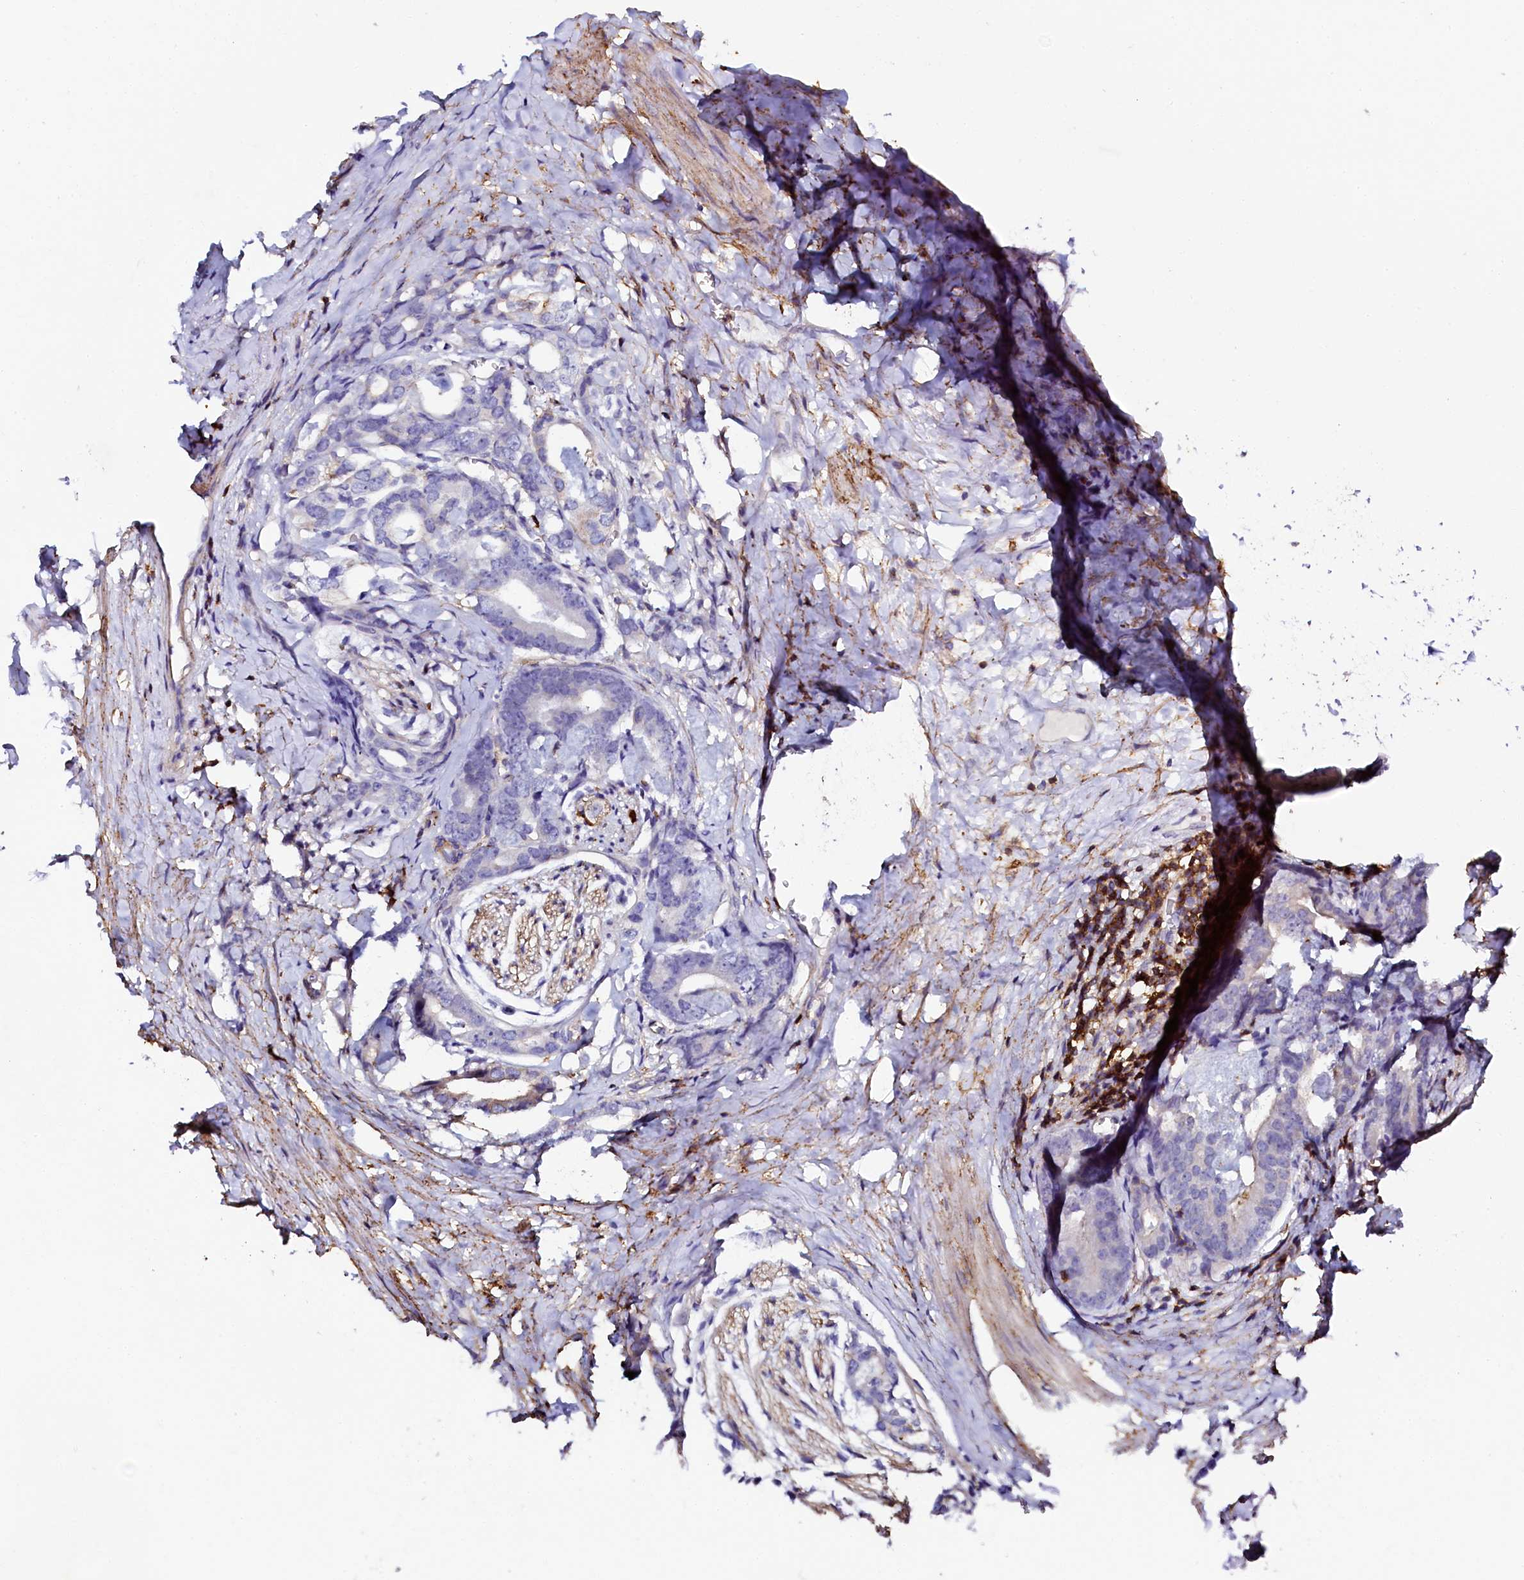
{"staining": {"intensity": "moderate", "quantity": "<25%", "location": "cytoplasmic/membranous"}, "tissue": "prostate cancer", "cell_type": "Tumor cells", "image_type": "cancer", "snomed": [{"axis": "morphology", "description": "Adenocarcinoma, Low grade"}, {"axis": "topography", "description": "Prostate"}], "caption": "Protein staining of prostate cancer (adenocarcinoma (low-grade)) tissue displays moderate cytoplasmic/membranous positivity in approximately <25% of tumor cells. Immunohistochemistry (ihc) stains the protein of interest in brown and the nuclei are stained blue.", "gene": "AAAS", "patient": {"sex": "male", "age": 71}}